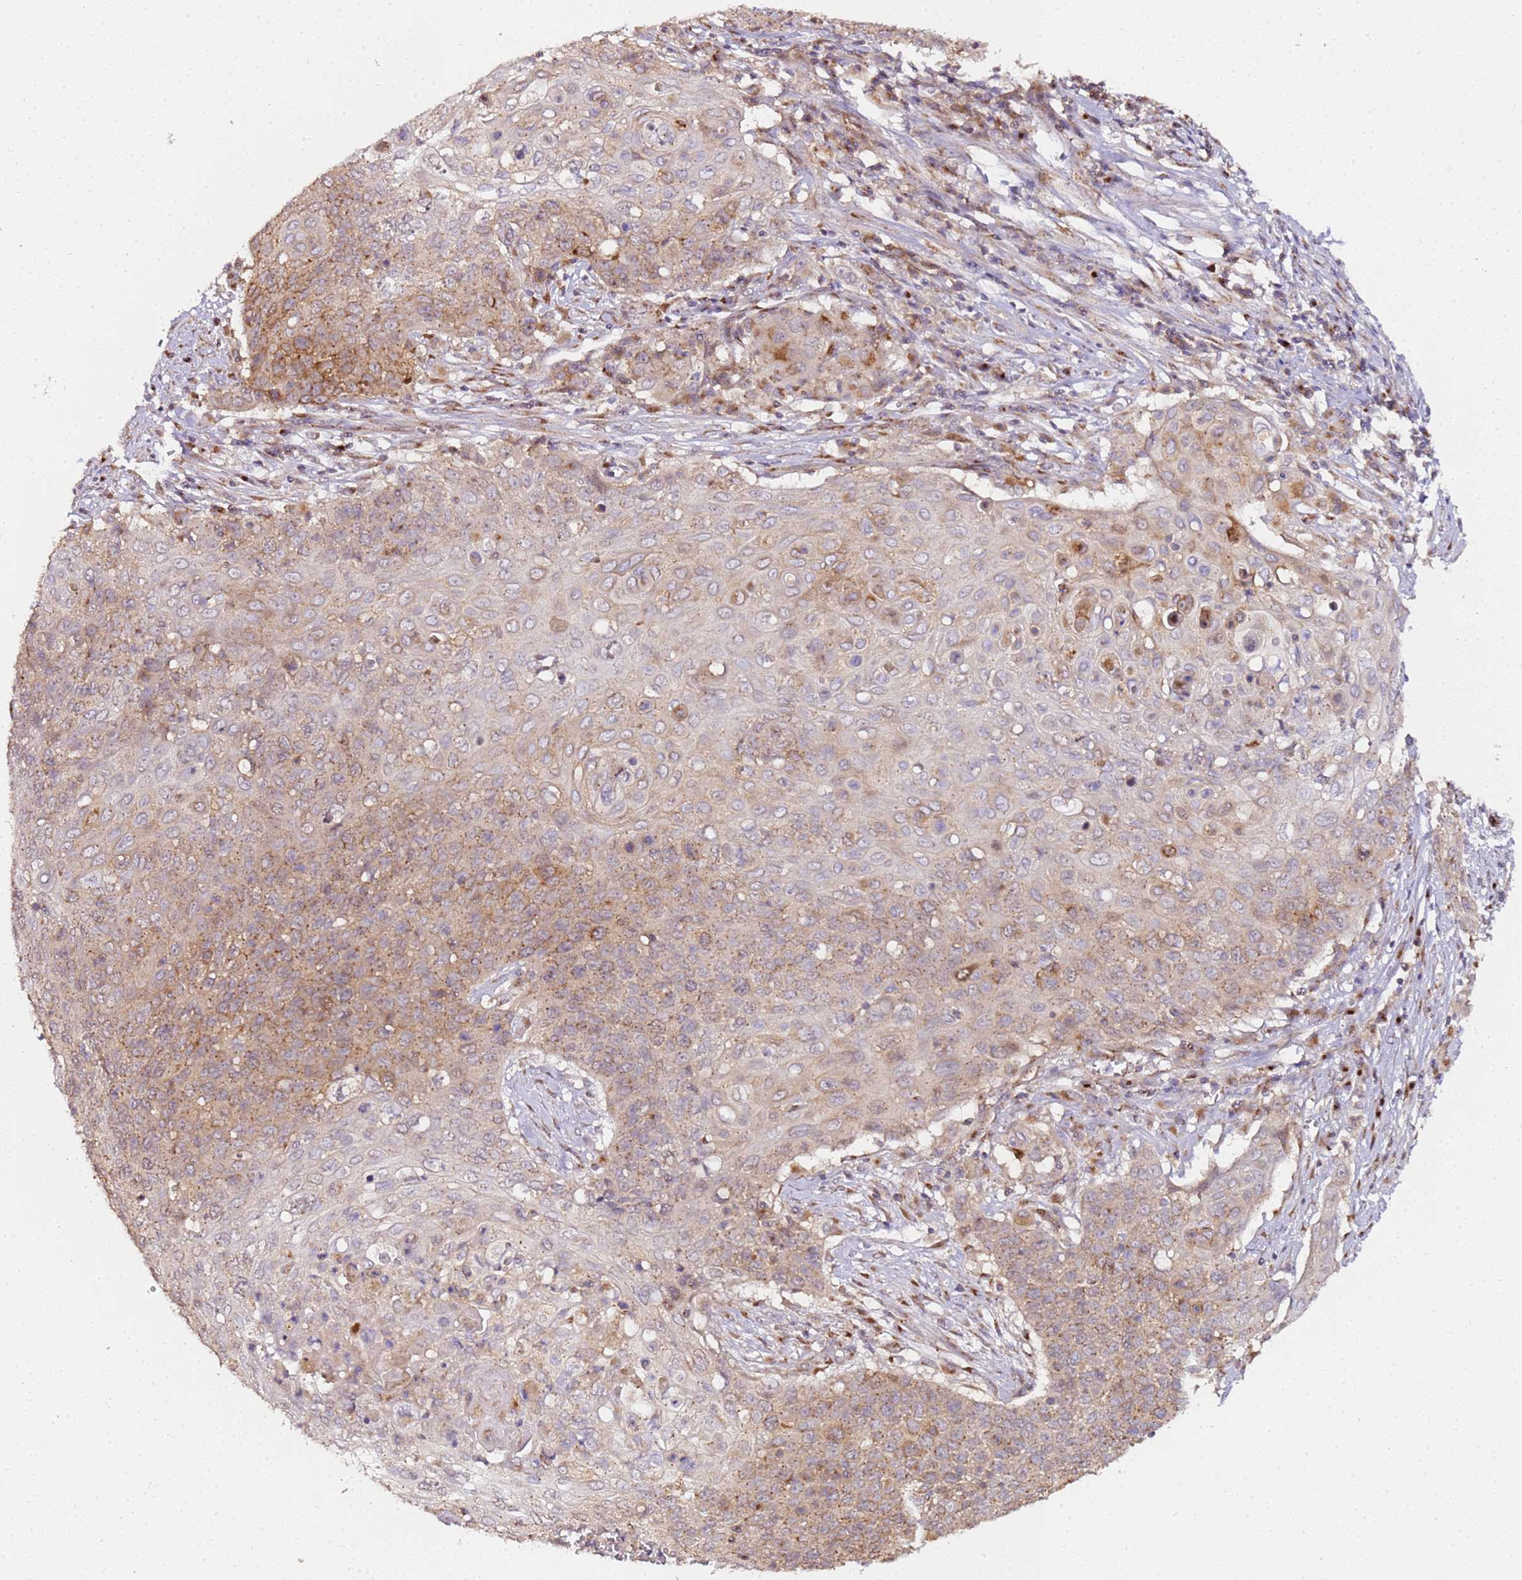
{"staining": {"intensity": "weak", "quantity": "25%-75%", "location": "cytoplasmic/membranous"}, "tissue": "cervical cancer", "cell_type": "Tumor cells", "image_type": "cancer", "snomed": [{"axis": "morphology", "description": "Squamous cell carcinoma, NOS"}, {"axis": "topography", "description": "Cervix"}], "caption": "The photomicrograph displays immunohistochemical staining of squamous cell carcinoma (cervical). There is weak cytoplasmic/membranous staining is seen in about 25%-75% of tumor cells.", "gene": "MRPL49", "patient": {"sex": "female", "age": 39}}